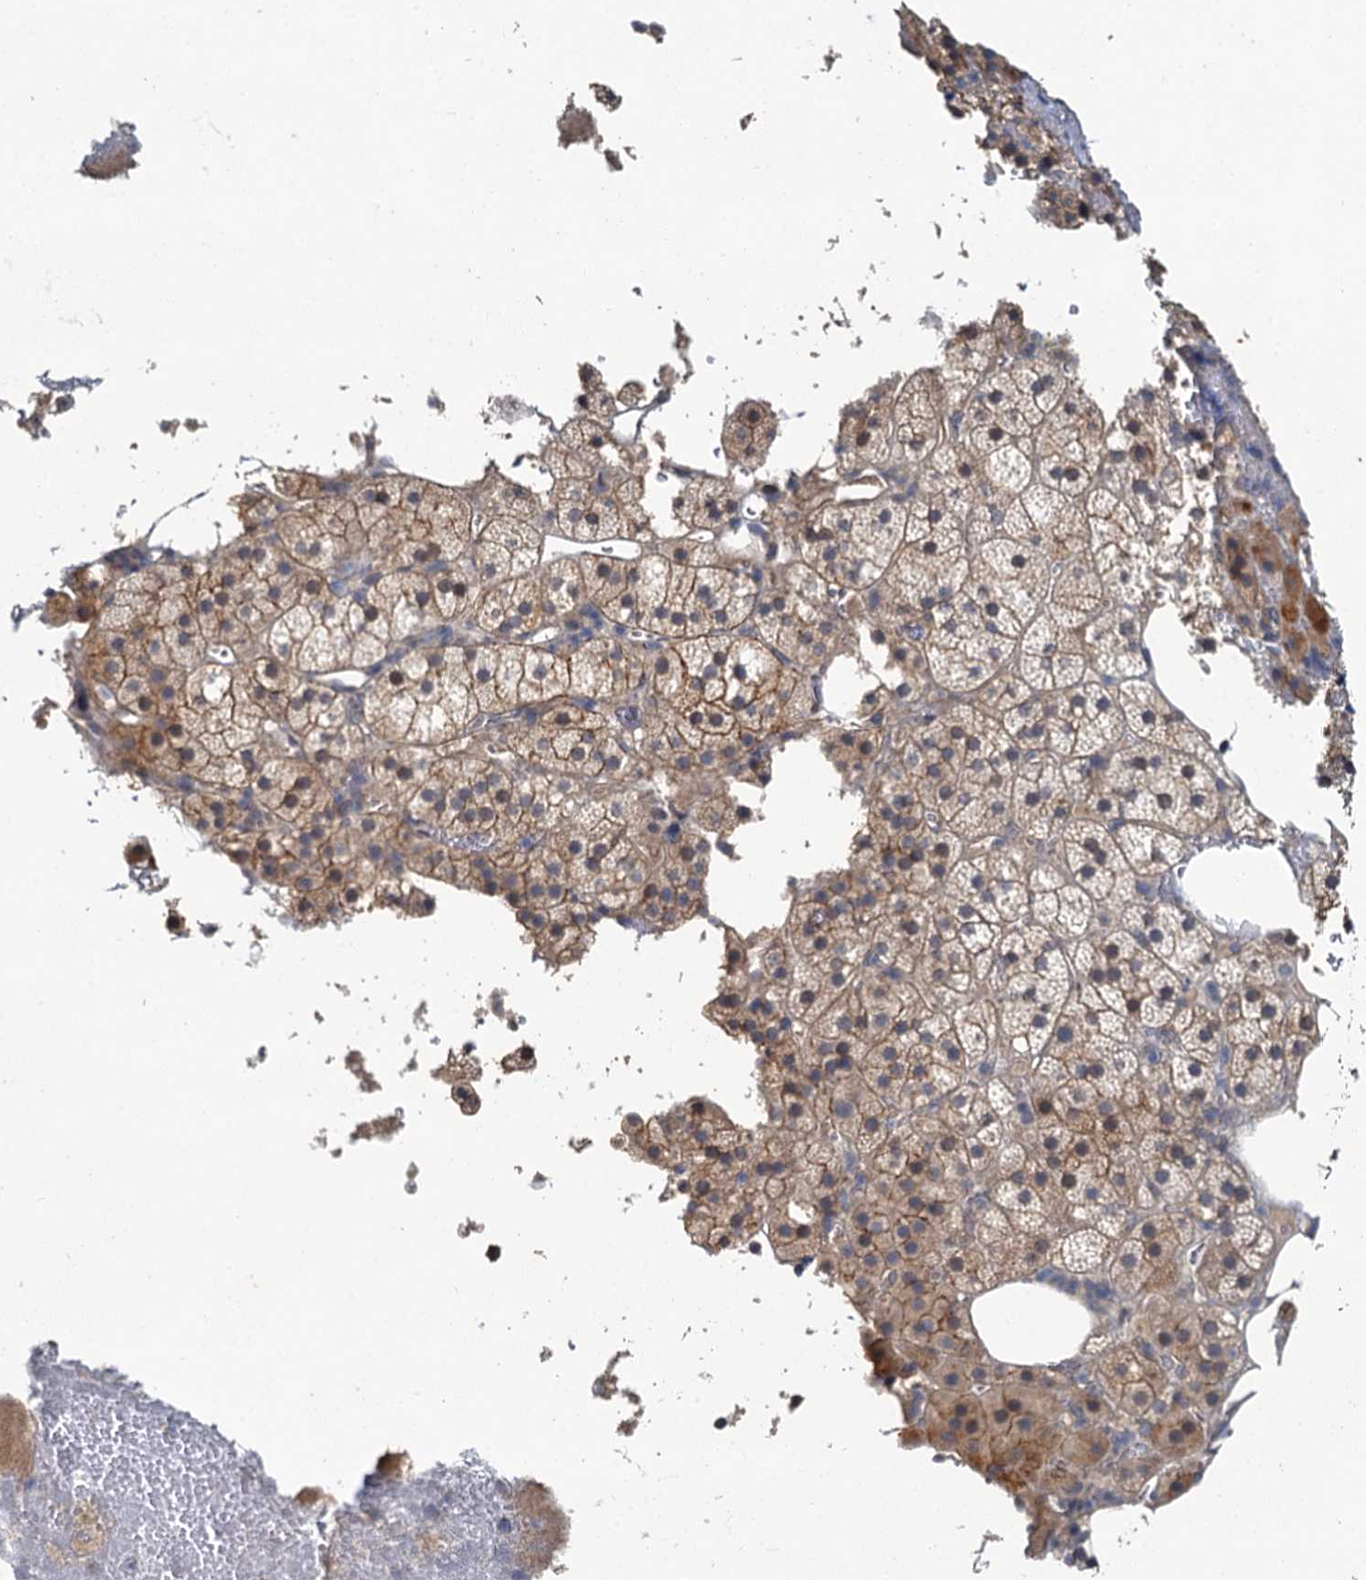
{"staining": {"intensity": "moderate", "quantity": ">75%", "location": "cytoplasmic/membranous"}, "tissue": "adrenal gland", "cell_type": "Glandular cells", "image_type": "normal", "snomed": [{"axis": "morphology", "description": "Normal tissue, NOS"}, {"axis": "topography", "description": "Adrenal gland"}], "caption": "Immunohistochemical staining of unremarkable adrenal gland reveals moderate cytoplasmic/membranous protein staining in about >75% of glandular cells. (DAB (3,3'-diaminobenzidine) IHC with brightfield microscopy, high magnification).", "gene": "ZNF324", "patient": {"sex": "female", "age": 59}}